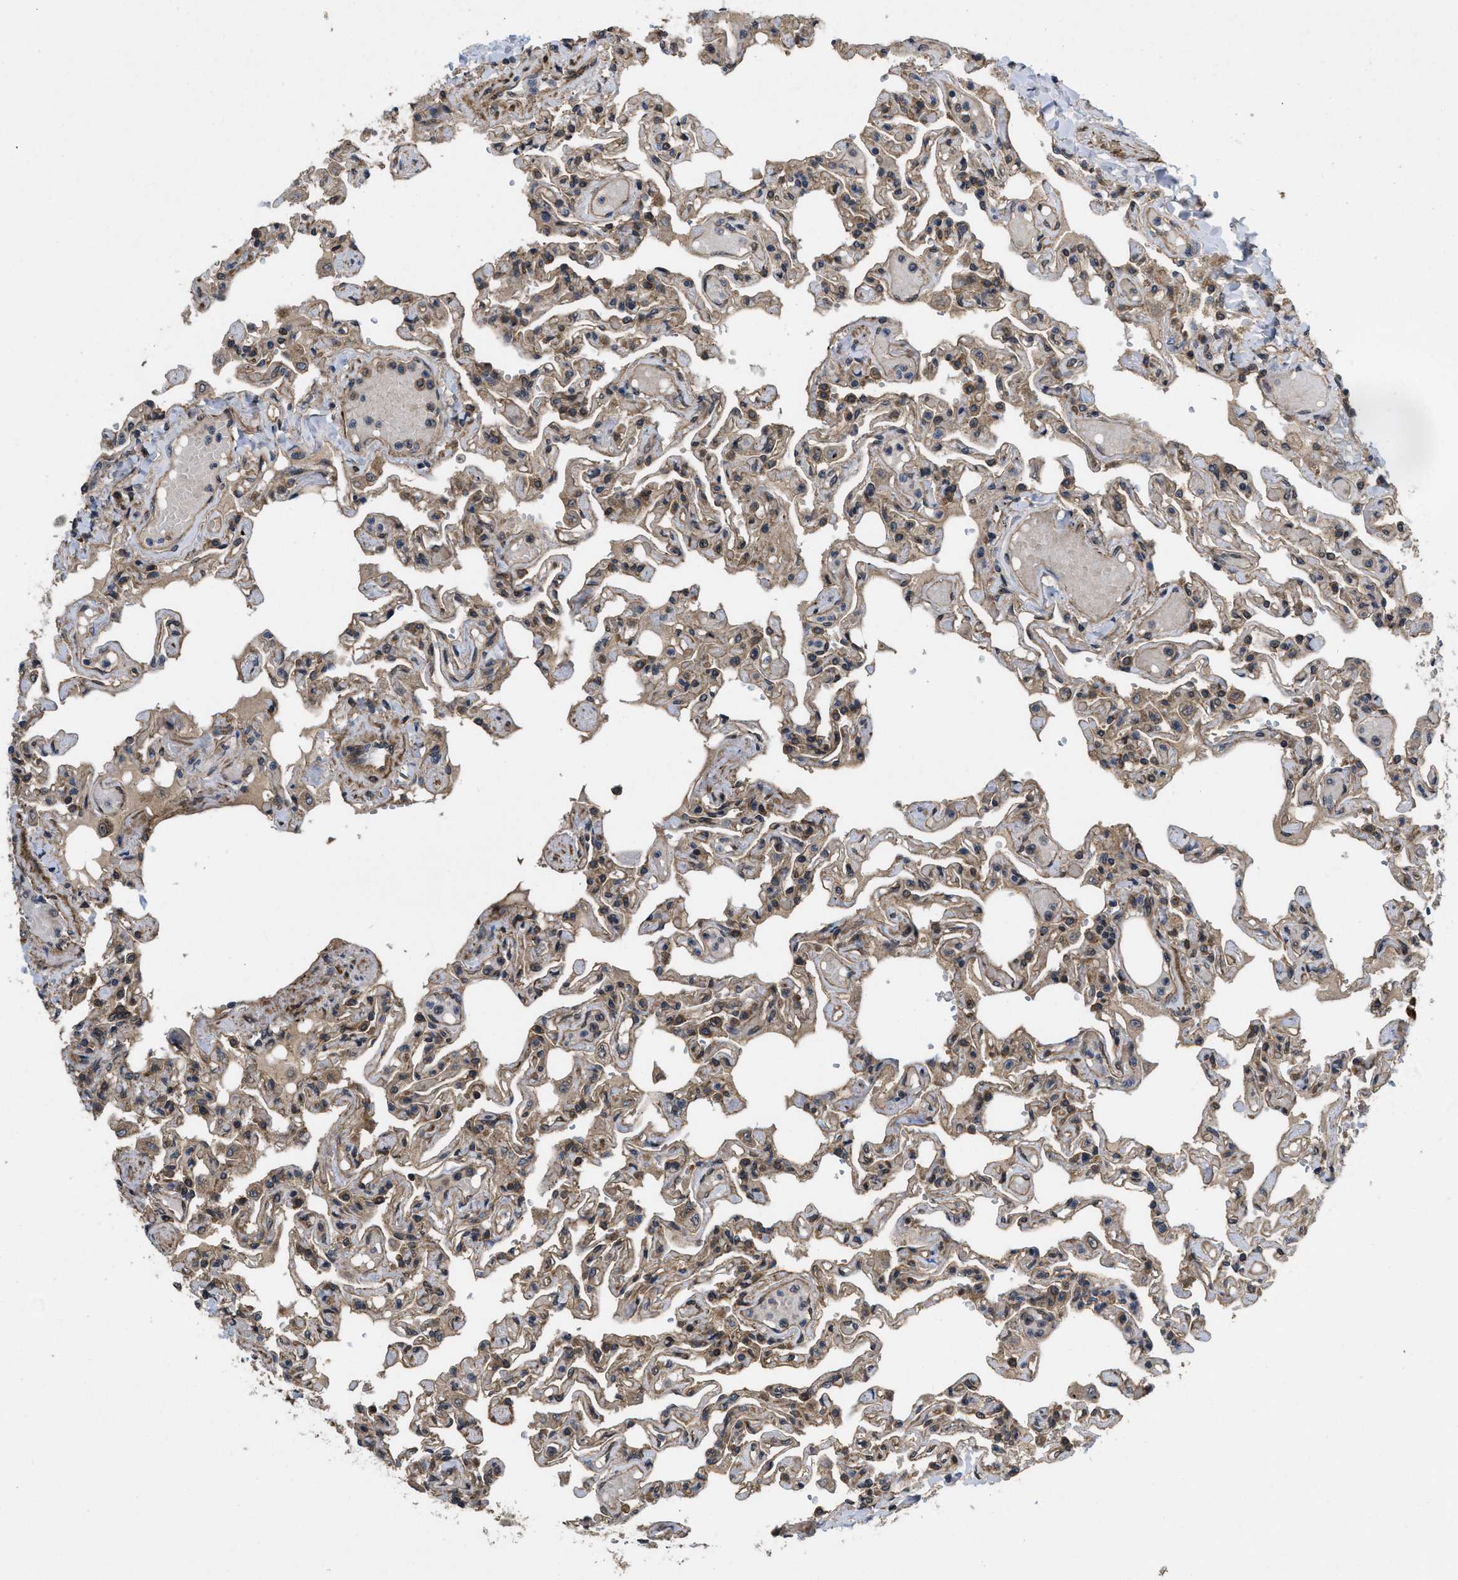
{"staining": {"intensity": "weak", "quantity": "25%-75%", "location": "cytoplasmic/membranous"}, "tissue": "lung", "cell_type": "Alveolar cells", "image_type": "normal", "snomed": [{"axis": "morphology", "description": "Normal tissue, NOS"}, {"axis": "topography", "description": "Lung"}], "caption": "Immunohistochemistry (IHC) of normal lung shows low levels of weak cytoplasmic/membranous staining in approximately 25%-75% of alveolar cells.", "gene": "FZD6", "patient": {"sex": "male", "age": 21}}